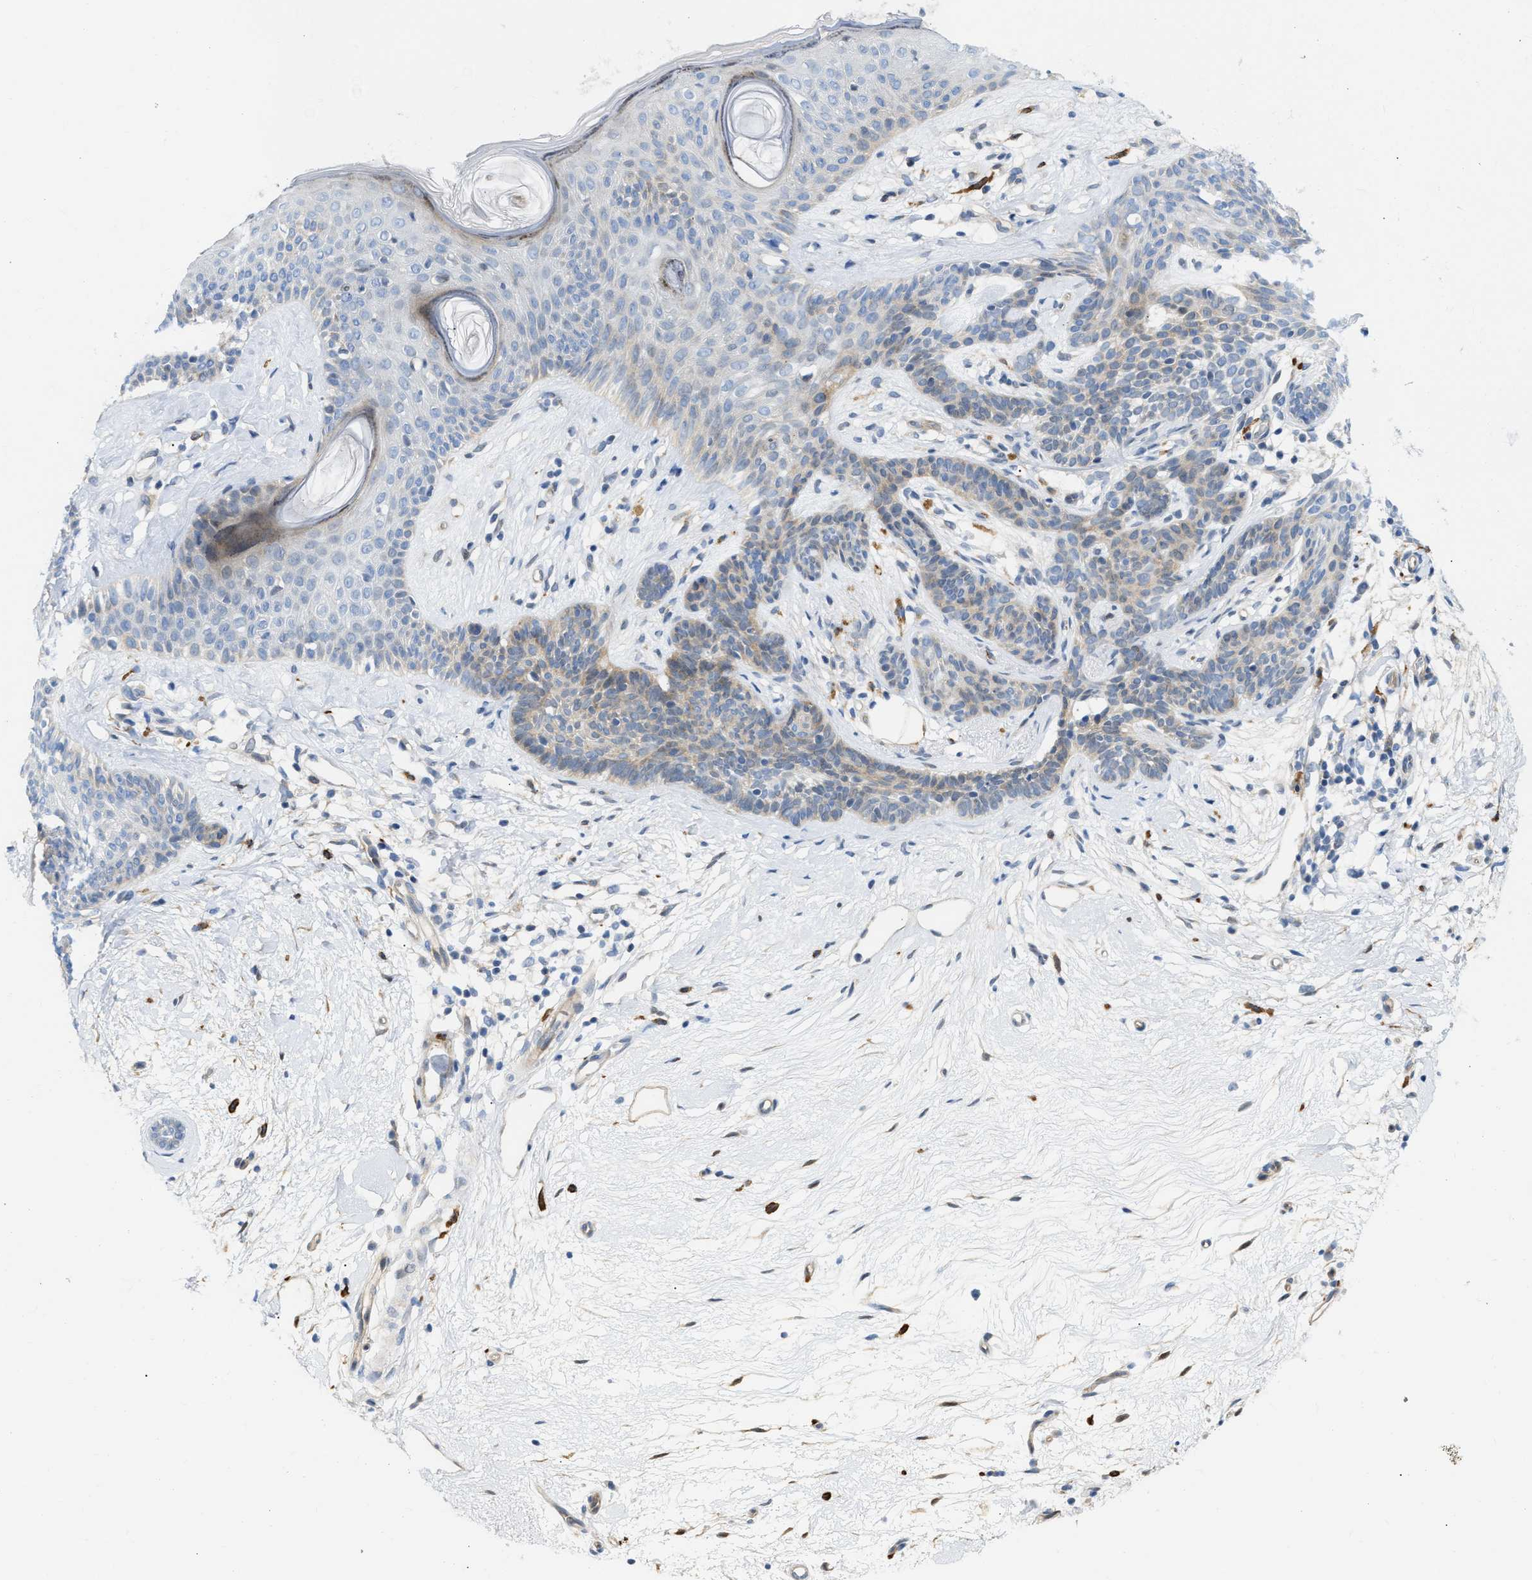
{"staining": {"intensity": "weak", "quantity": "25%-75%", "location": "cytoplasmic/membranous"}, "tissue": "skin cancer", "cell_type": "Tumor cells", "image_type": "cancer", "snomed": [{"axis": "morphology", "description": "Developmental malformation"}, {"axis": "morphology", "description": "Basal cell carcinoma"}, {"axis": "topography", "description": "Skin"}], "caption": "Skin cancer (basal cell carcinoma) stained with IHC demonstrates weak cytoplasmic/membranous expression in approximately 25%-75% of tumor cells.", "gene": "FHL1", "patient": {"sex": "female", "age": 62}}